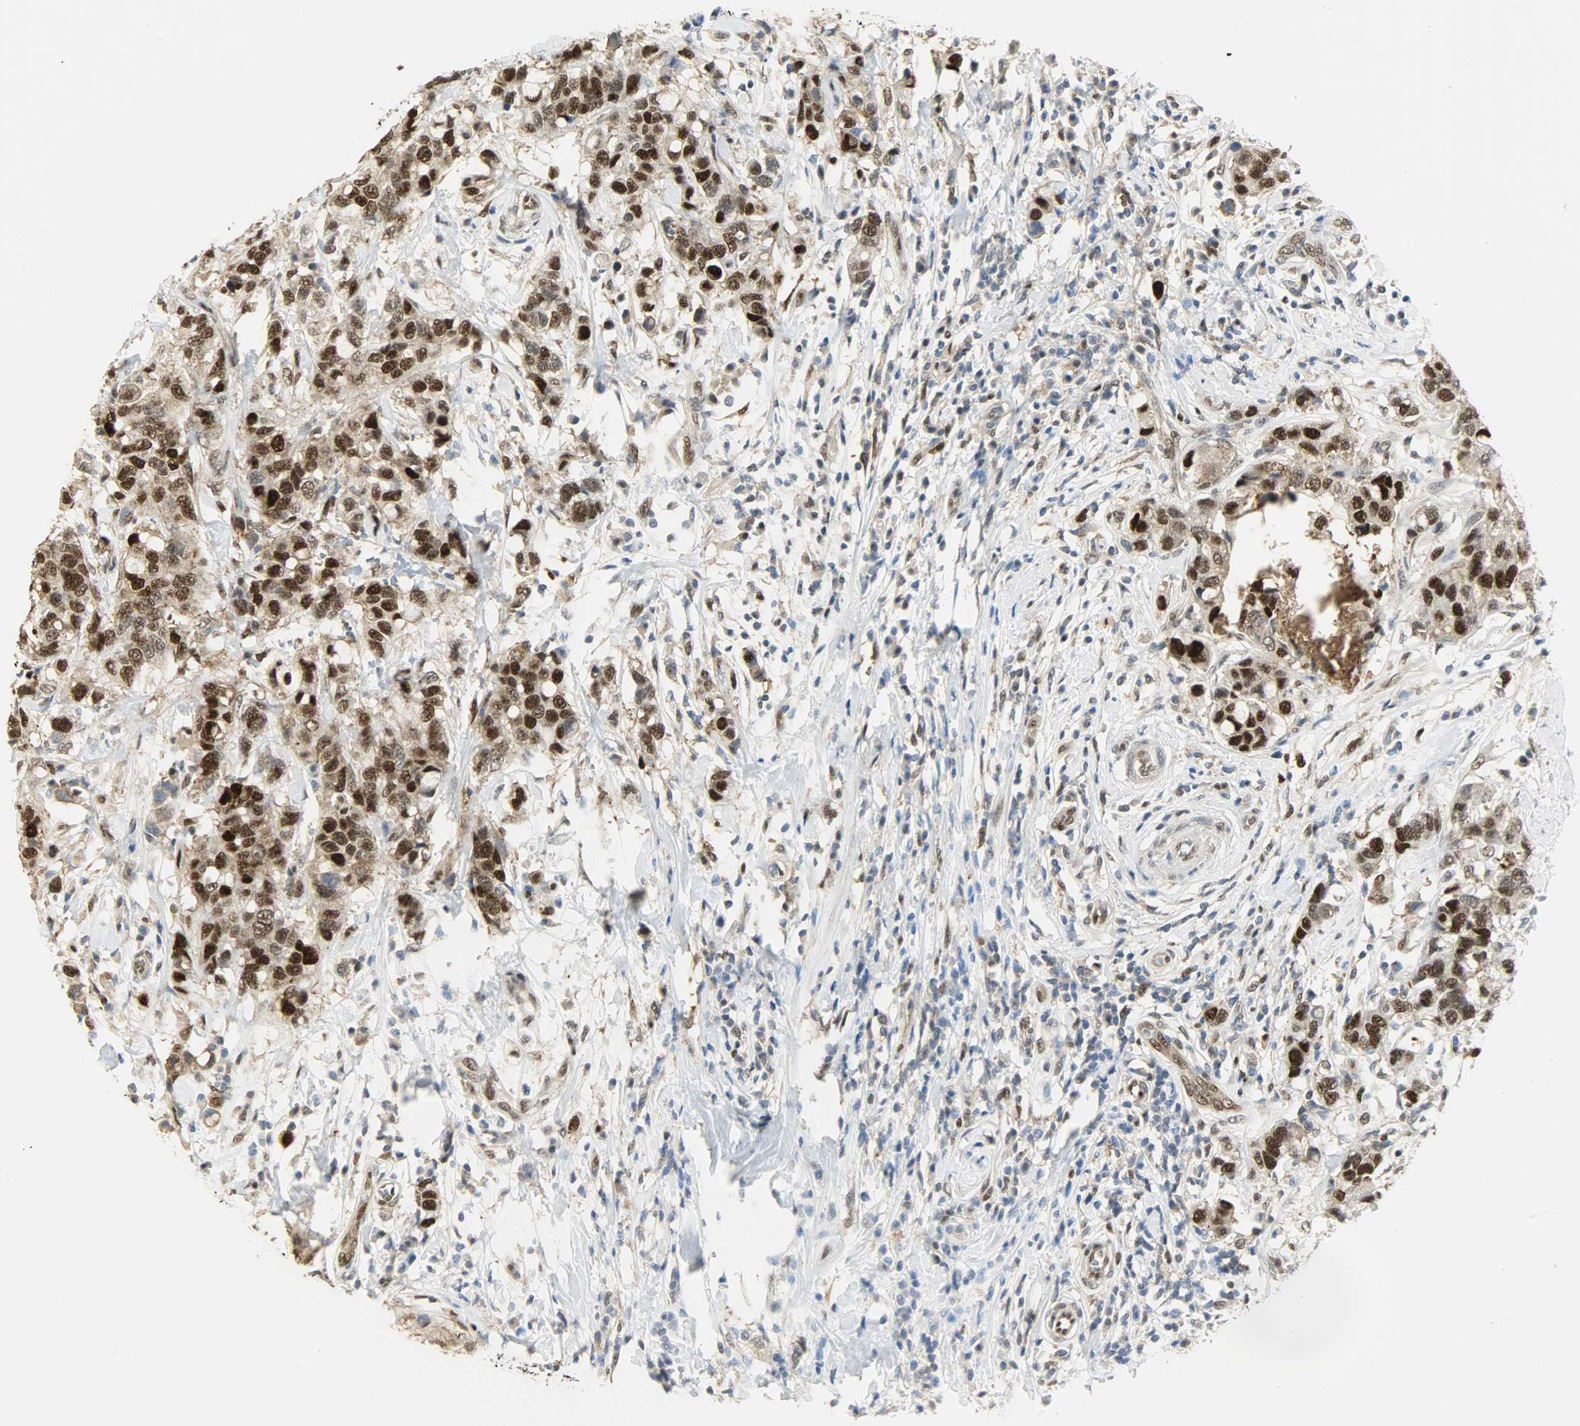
{"staining": {"intensity": "strong", "quantity": ">75%", "location": "nuclear"}, "tissue": "breast cancer", "cell_type": "Tumor cells", "image_type": "cancer", "snomed": [{"axis": "morphology", "description": "Duct carcinoma"}, {"axis": "topography", "description": "Breast"}], "caption": "IHC of human breast cancer (infiltrating ductal carcinoma) reveals high levels of strong nuclear expression in about >75% of tumor cells.", "gene": "NPEPL1", "patient": {"sex": "female", "age": 27}}